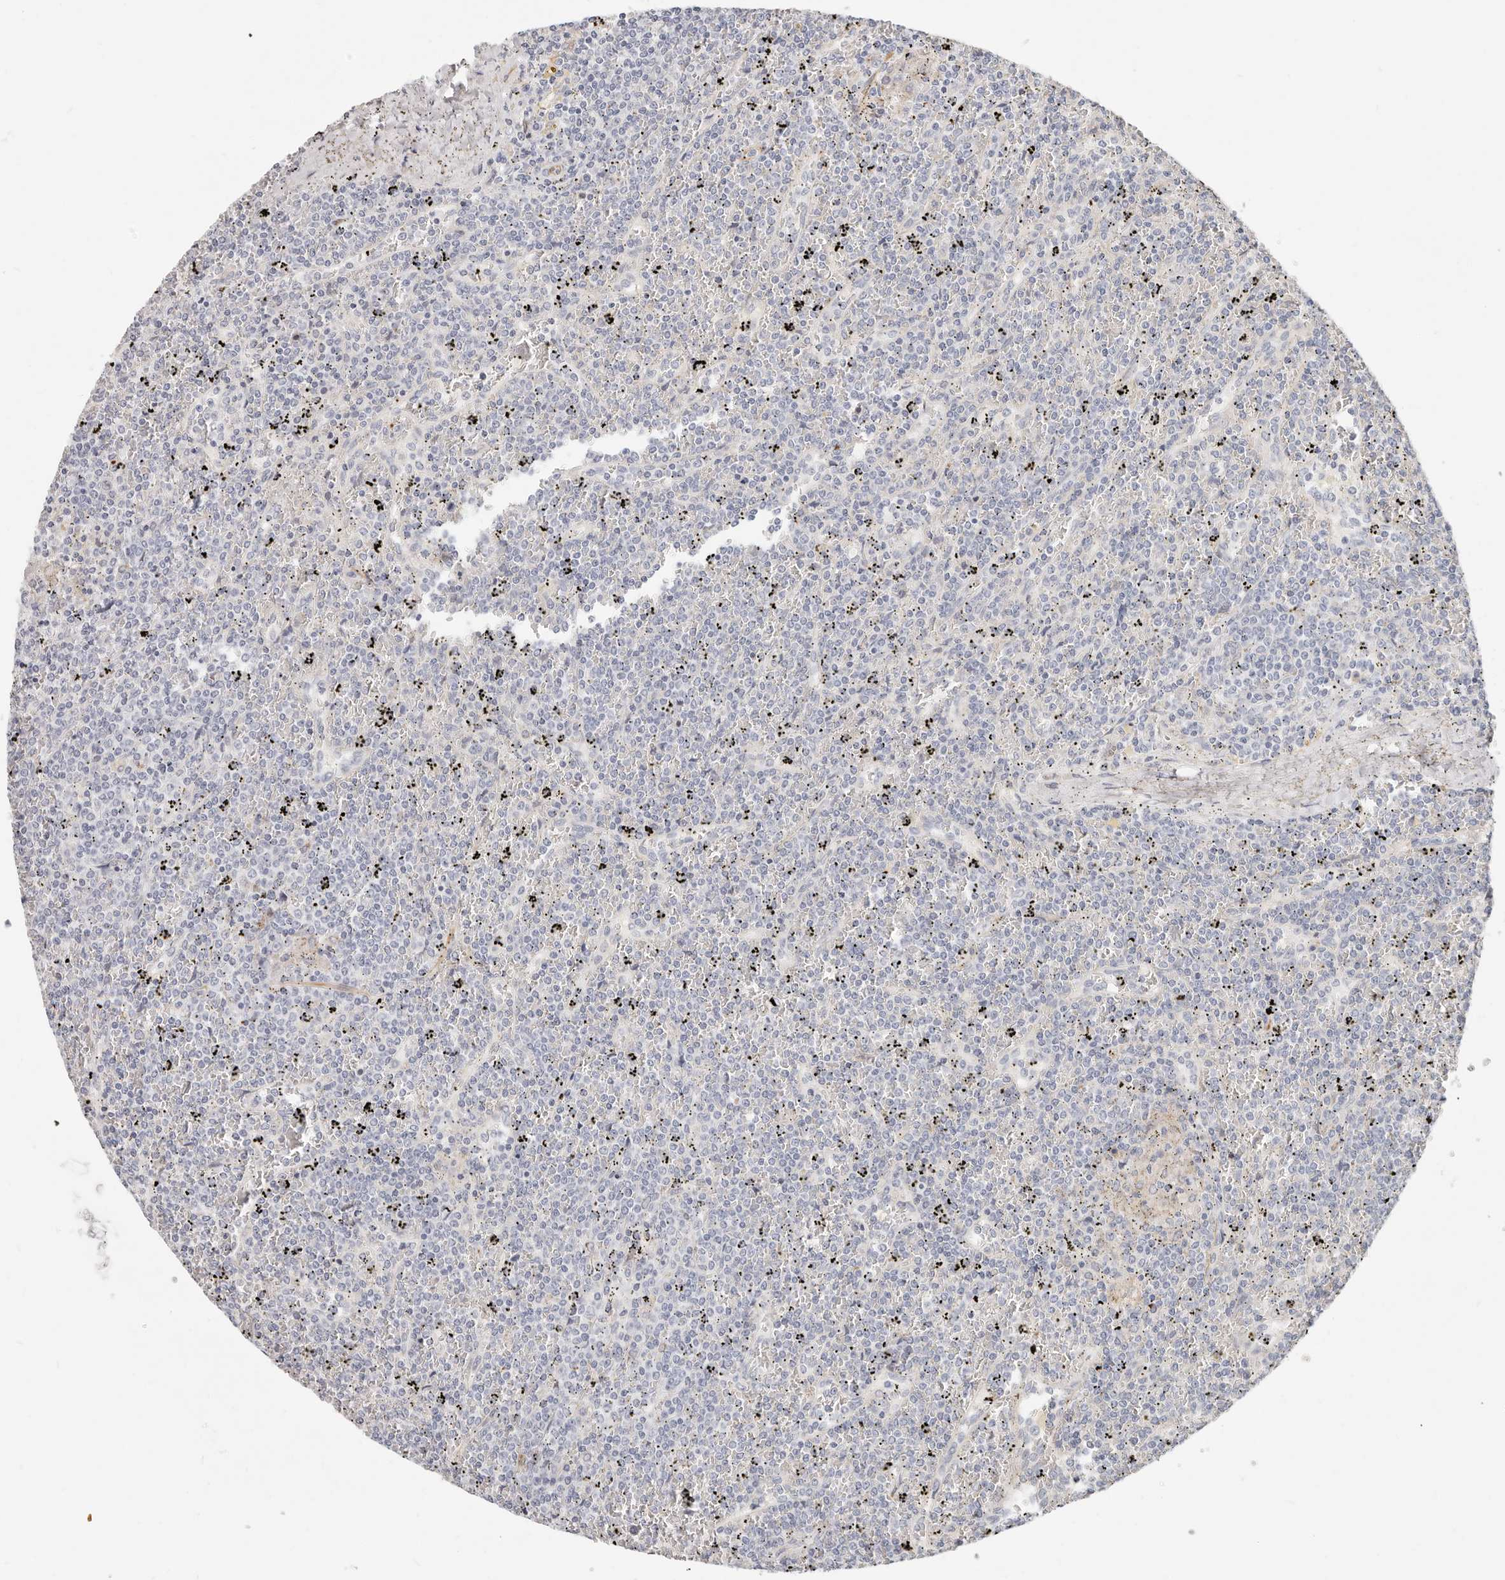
{"staining": {"intensity": "negative", "quantity": "none", "location": "none"}, "tissue": "lymphoma", "cell_type": "Tumor cells", "image_type": "cancer", "snomed": [{"axis": "morphology", "description": "Malignant lymphoma, non-Hodgkin's type, Low grade"}, {"axis": "topography", "description": "Spleen"}], "caption": "DAB immunohistochemical staining of human low-grade malignant lymphoma, non-Hodgkin's type shows no significant staining in tumor cells. (Stains: DAB immunohistochemistry with hematoxylin counter stain, Microscopy: brightfield microscopy at high magnification).", "gene": "ZRANB1", "patient": {"sex": "female", "age": 19}}